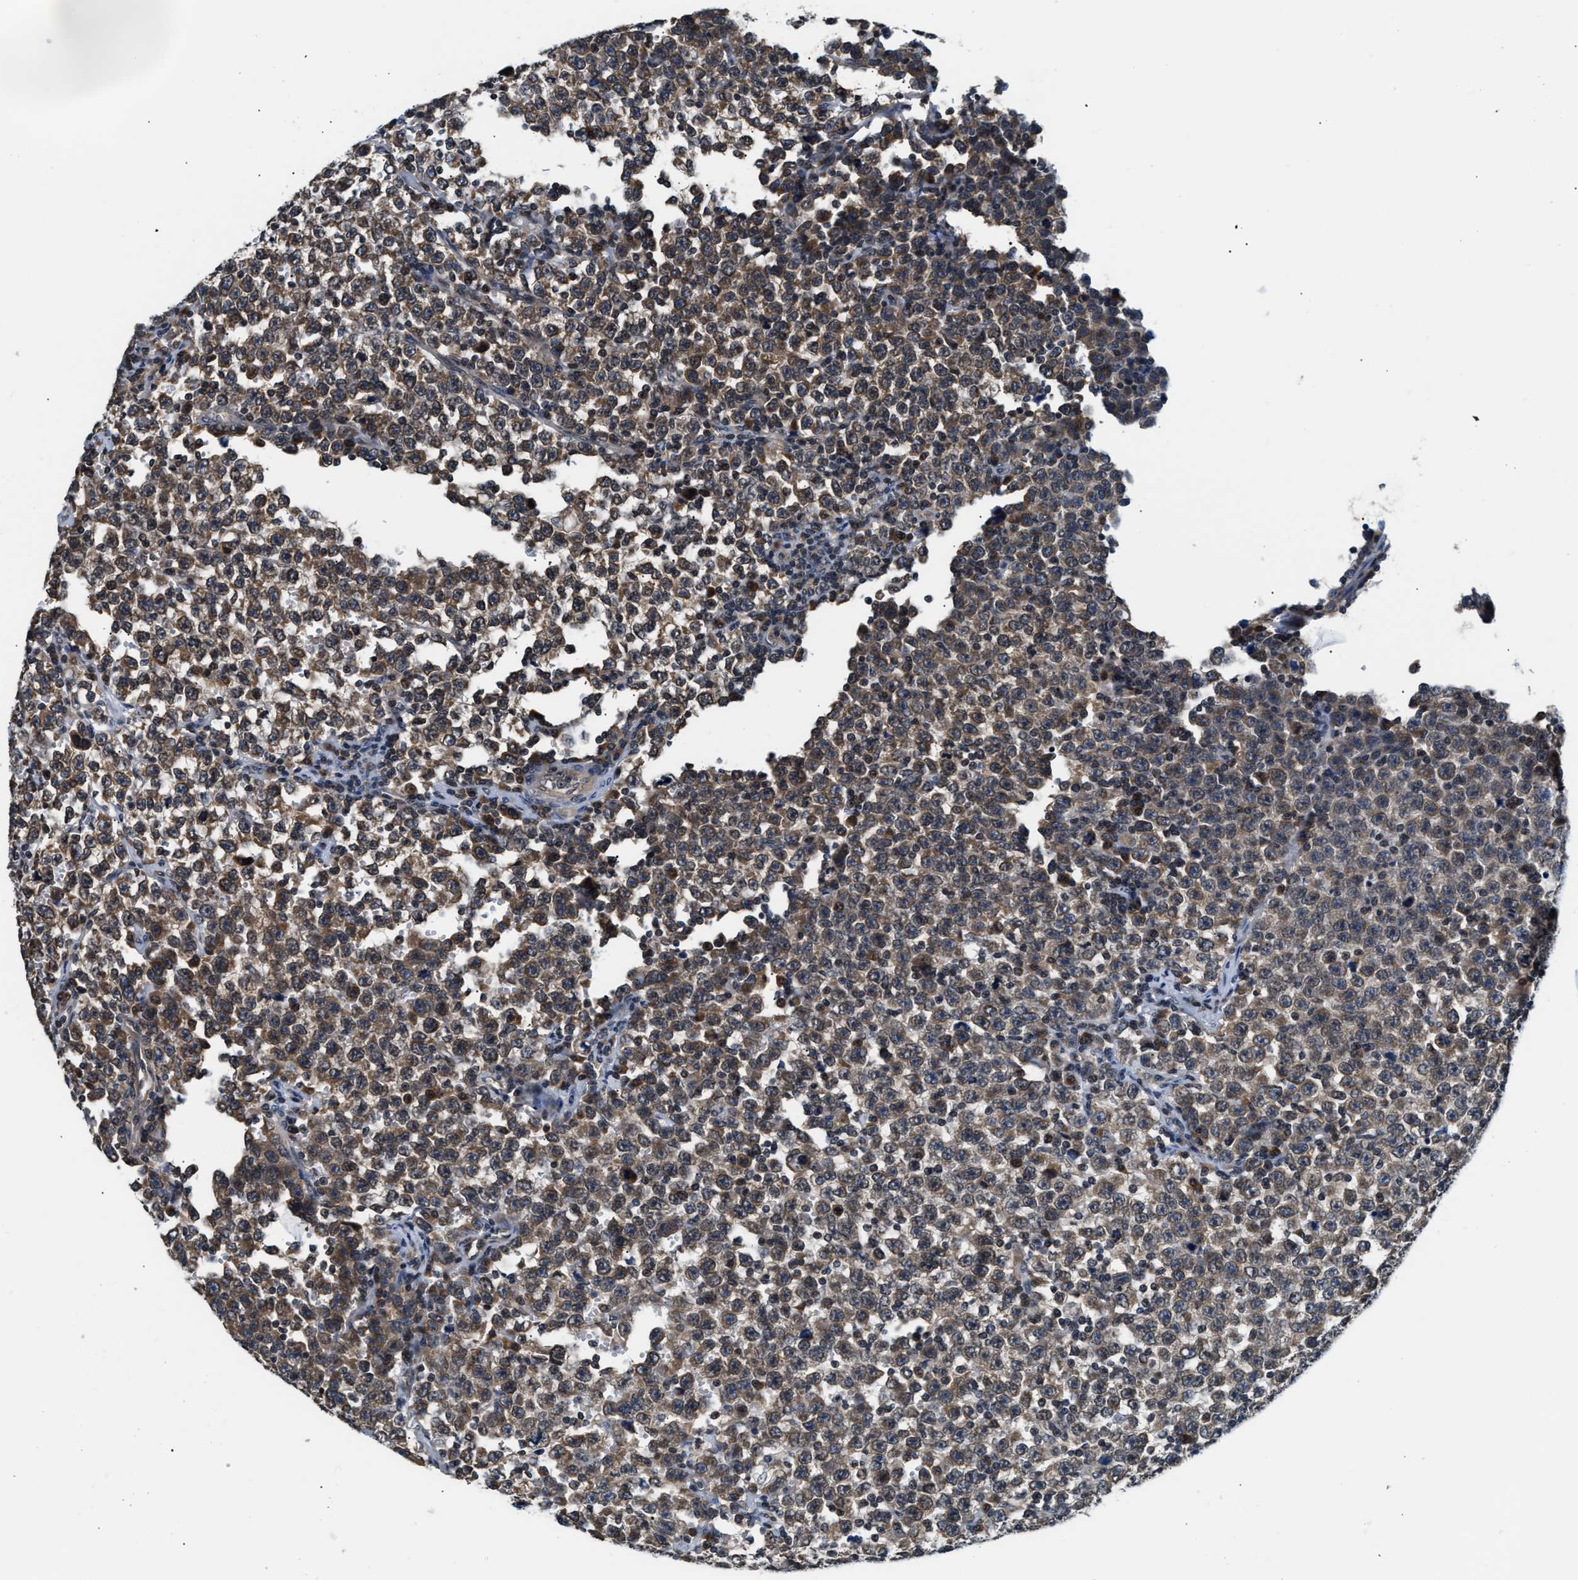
{"staining": {"intensity": "moderate", "quantity": ">75%", "location": "cytoplasmic/membranous"}, "tissue": "testis cancer", "cell_type": "Tumor cells", "image_type": "cancer", "snomed": [{"axis": "morphology", "description": "Seminoma, NOS"}, {"axis": "topography", "description": "Testis"}], "caption": "This micrograph demonstrates IHC staining of human seminoma (testis), with medium moderate cytoplasmic/membranous staining in about >75% of tumor cells.", "gene": "RAB29", "patient": {"sex": "male", "age": 43}}